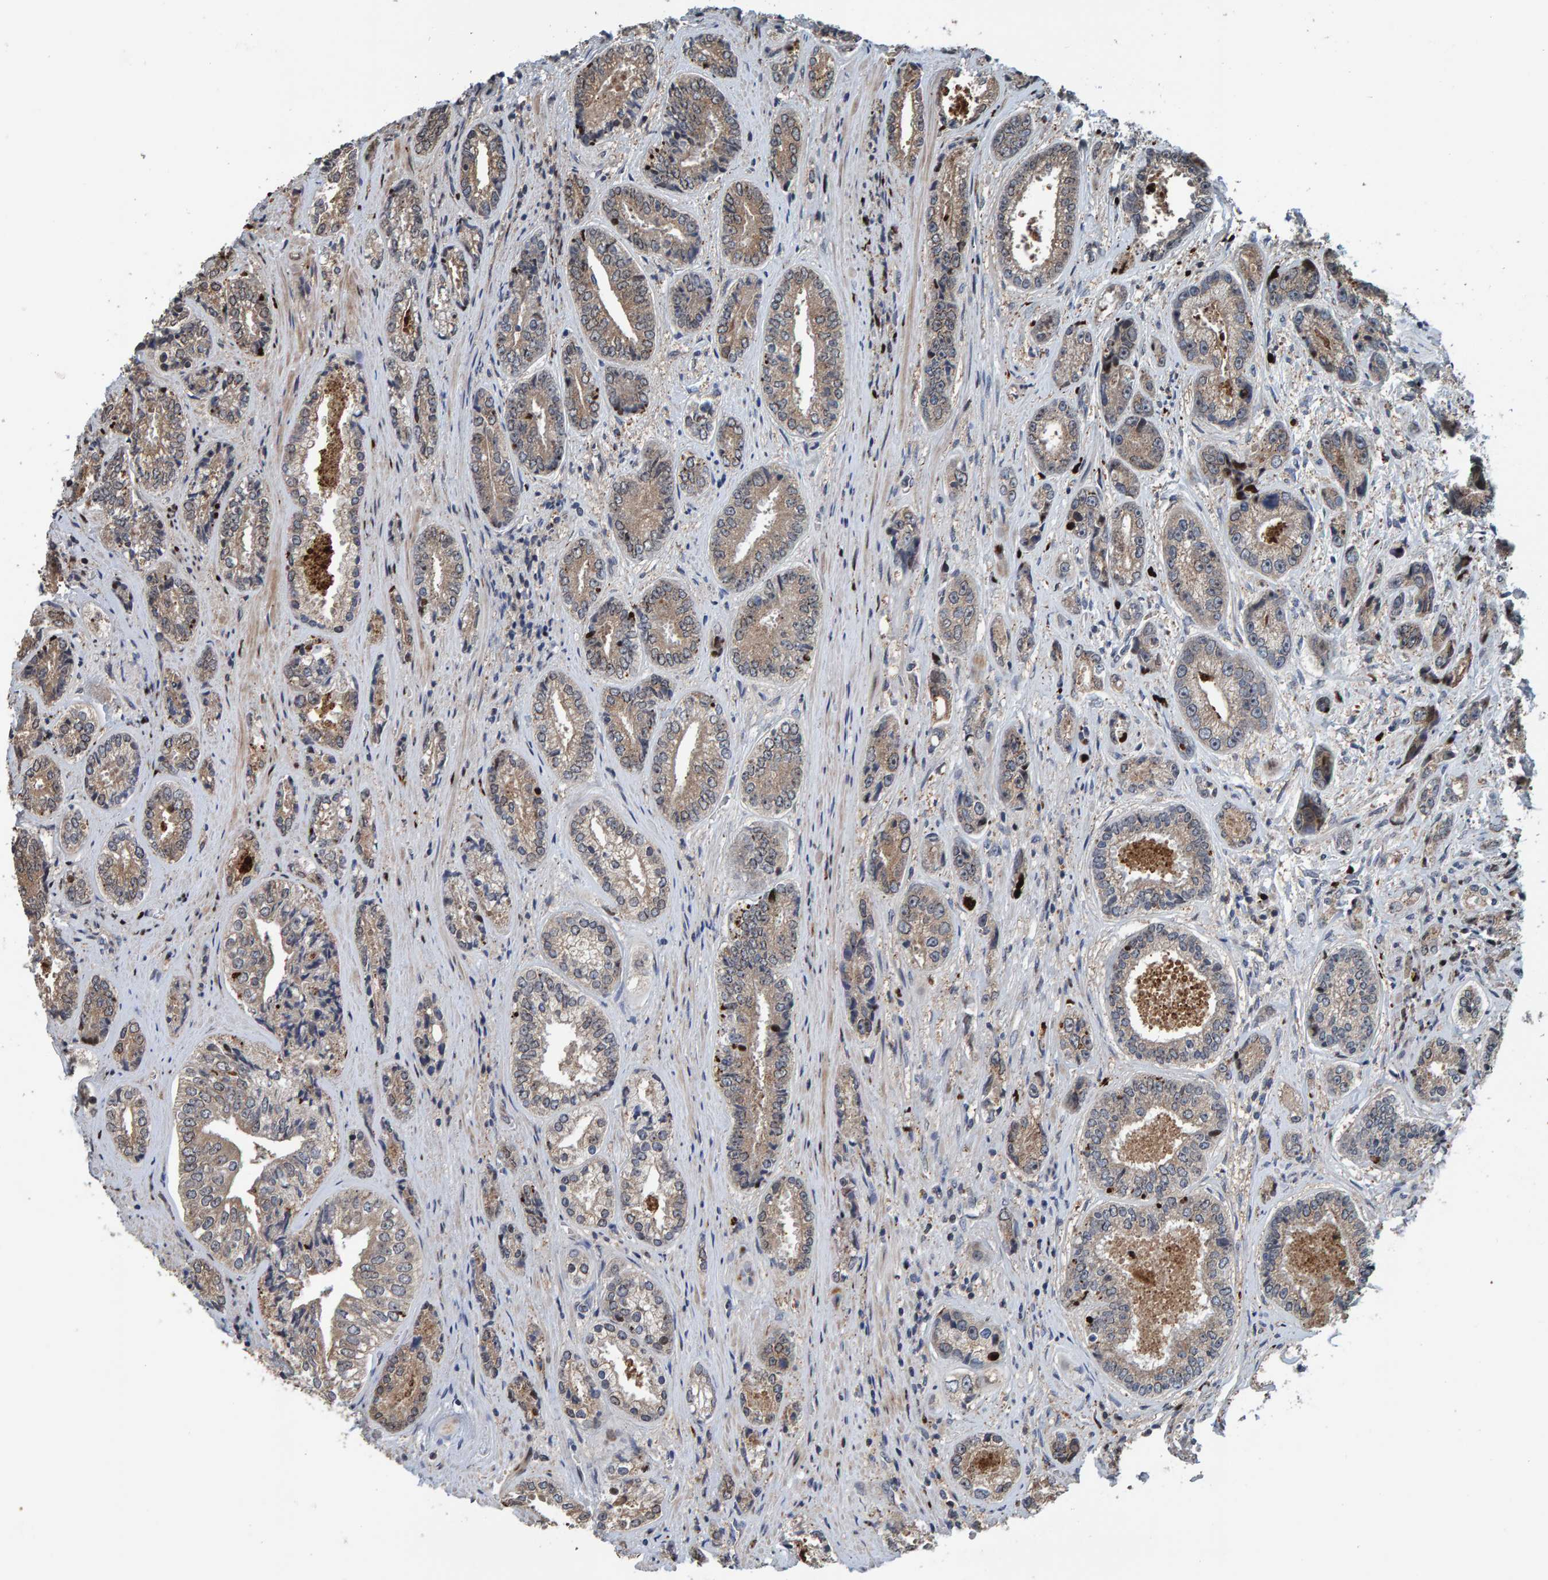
{"staining": {"intensity": "weak", "quantity": ">75%", "location": "cytoplasmic/membranous"}, "tissue": "prostate cancer", "cell_type": "Tumor cells", "image_type": "cancer", "snomed": [{"axis": "morphology", "description": "Adenocarcinoma, High grade"}, {"axis": "topography", "description": "Prostate"}], "caption": "The micrograph displays immunohistochemical staining of prostate cancer (high-grade adenocarcinoma). There is weak cytoplasmic/membranous expression is seen in about >75% of tumor cells.", "gene": "CCDC25", "patient": {"sex": "male", "age": 61}}